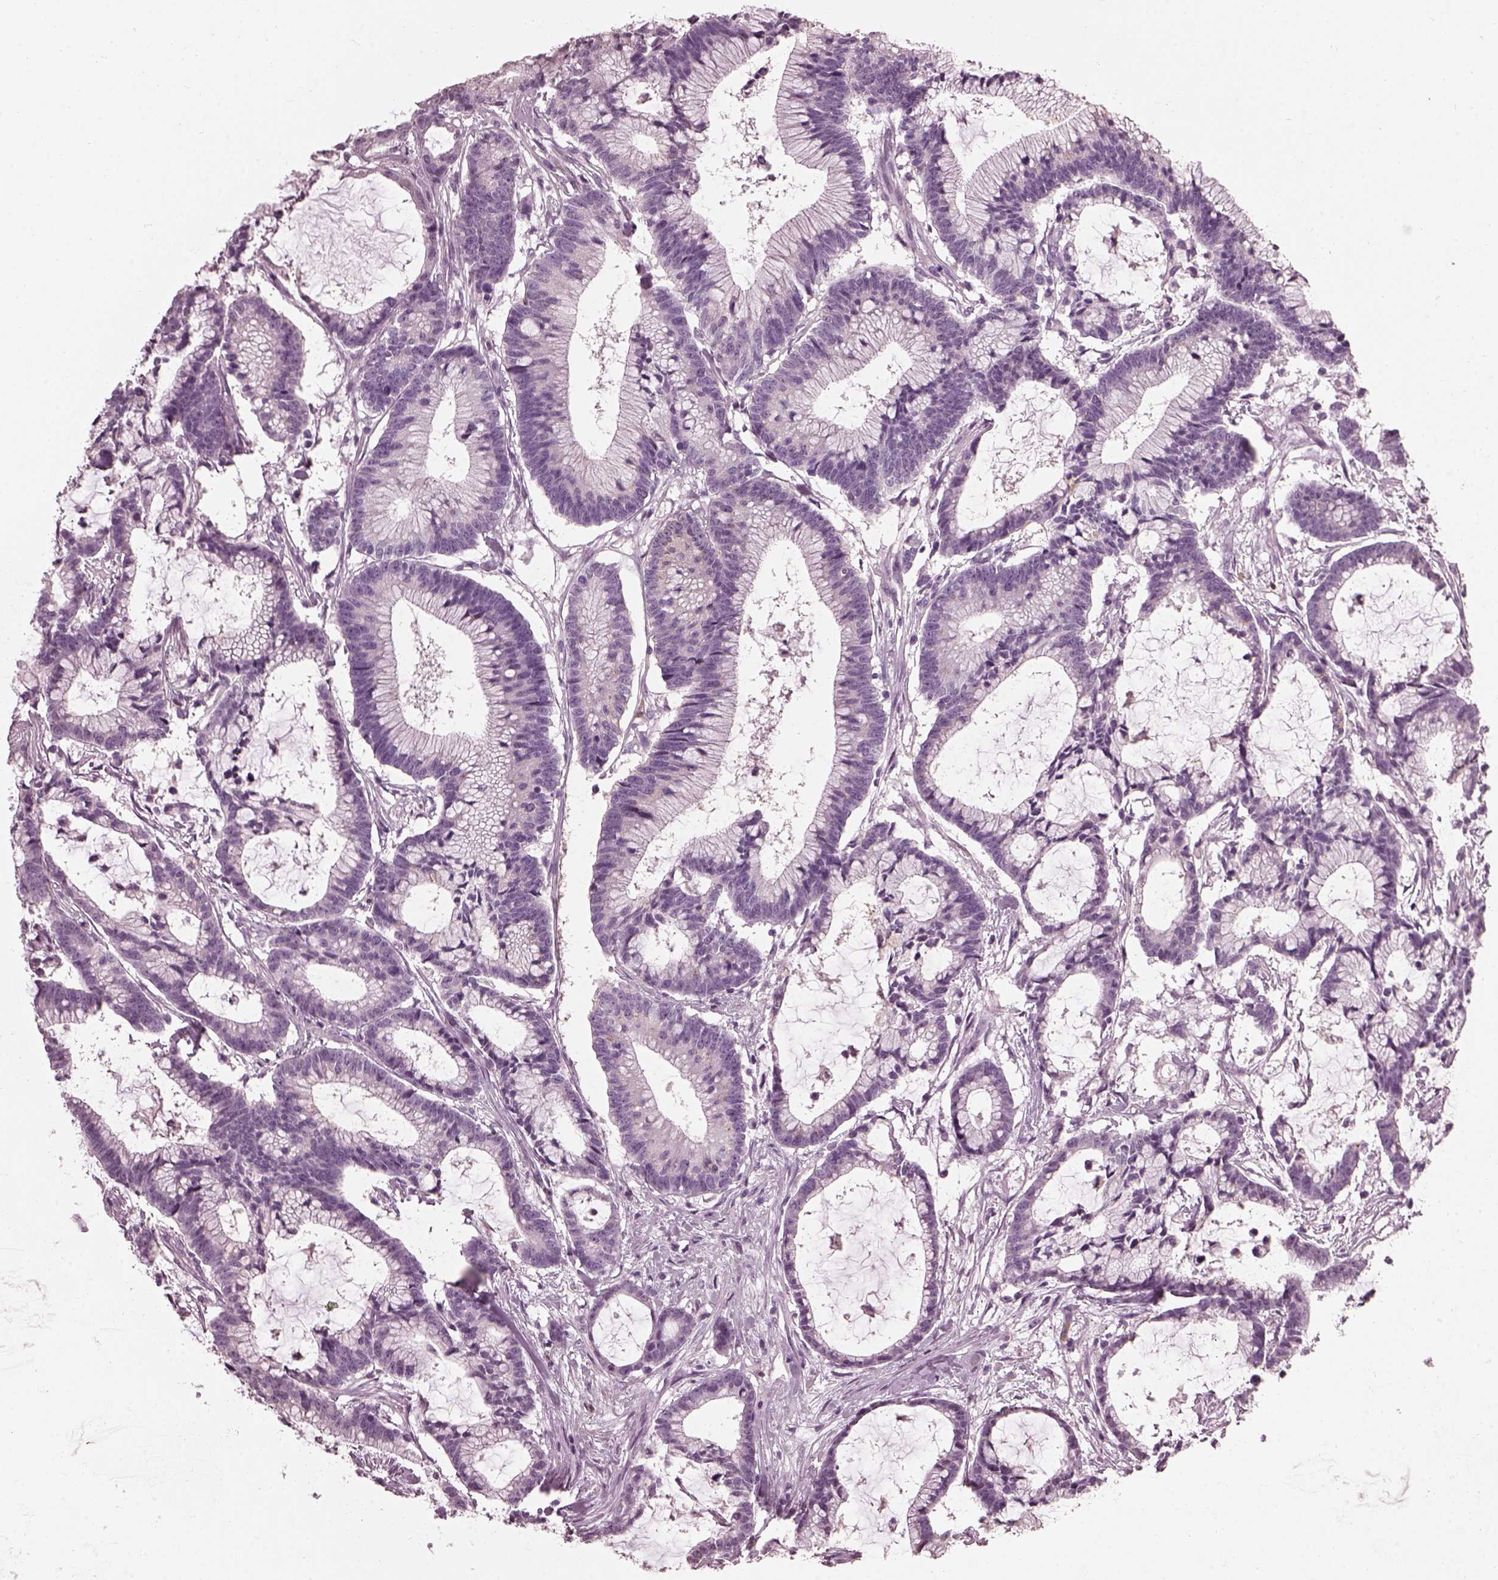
{"staining": {"intensity": "negative", "quantity": "none", "location": "none"}, "tissue": "colorectal cancer", "cell_type": "Tumor cells", "image_type": "cancer", "snomed": [{"axis": "morphology", "description": "Adenocarcinoma, NOS"}, {"axis": "topography", "description": "Colon"}], "caption": "Histopathology image shows no significant protein staining in tumor cells of colorectal adenocarcinoma.", "gene": "FUT4", "patient": {"sex": "female", "age": 78}}